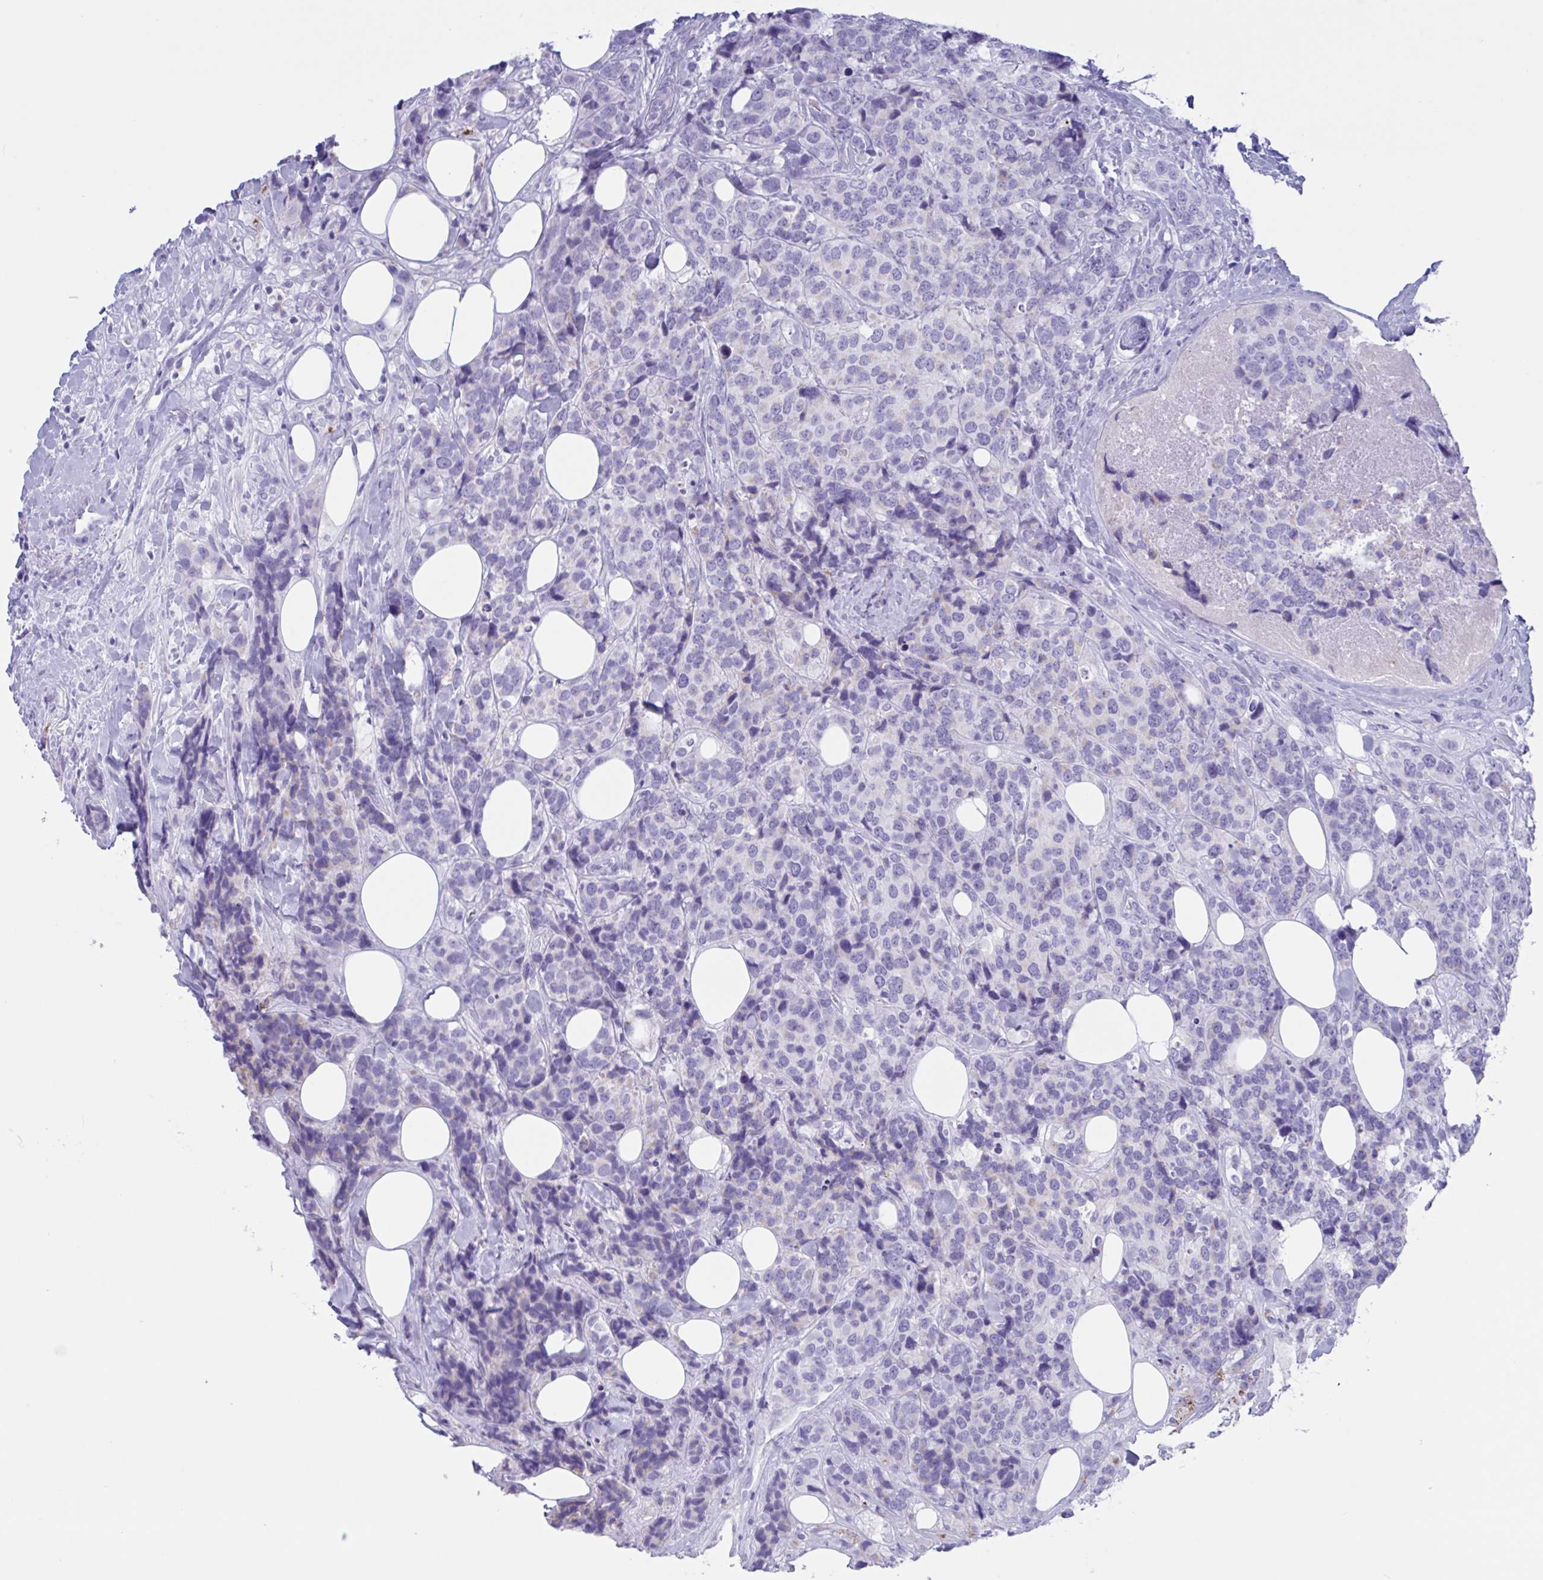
{"staining": {"intensity": "negative", "quantity": "none", "location": "none"}, "tissue": "breast cancer", "cell_type": "Tumor cells", "image_type": "cancer", "snomed": [{"axis": "morphology", "description": "Lobular carcinoma"}, {"axis": "topography", "description": "Breast"}], "caption": "A histopathology image of human breast lobular carcinoma is negative for staining in tumor cells.", "gene": "OXLD1", "patient": {"sex": "female", "age": 59}}